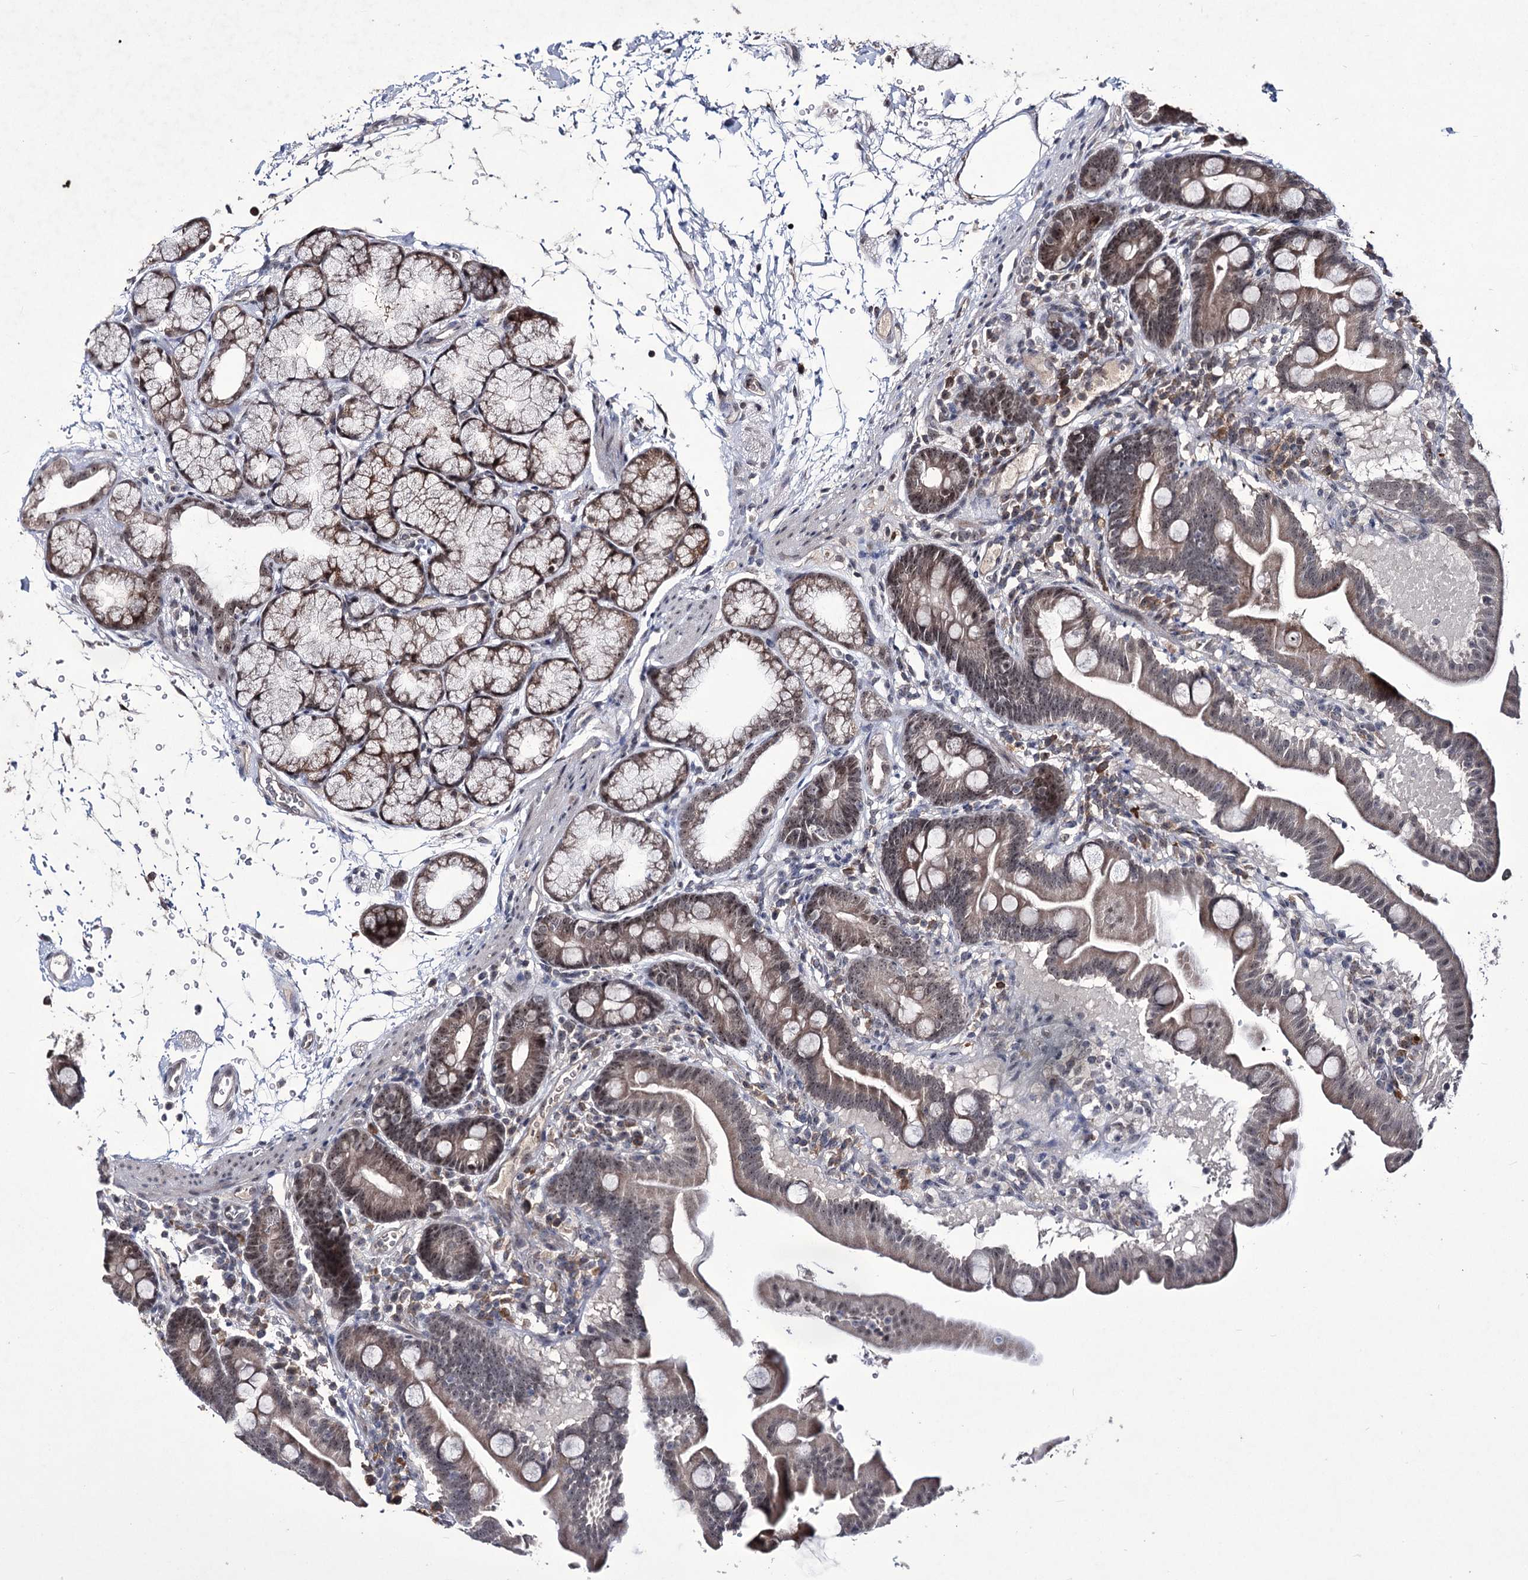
{"staining": {"intensity": "weak", "quantity": "25%-75%", "location": "cytoplasmic/membranous,nuclear"}, "tissue": "duodenum", "cell_type": "Glandular cells", "image_type": "normal", "snomed": [{"axis": "morphology", "description": "Normal tissue, NOS"}, {"axis": "topography", "description": "Duodenum"}], "caption": "Protein expression by immunohistochemistry exhibits weak cytoplasmic/membranous,nuclear staining in about 25%-75% of glandular cells in benign duodenum.", "gene": "VGLL4", "patient": {"sex": "male", "age": 54}}